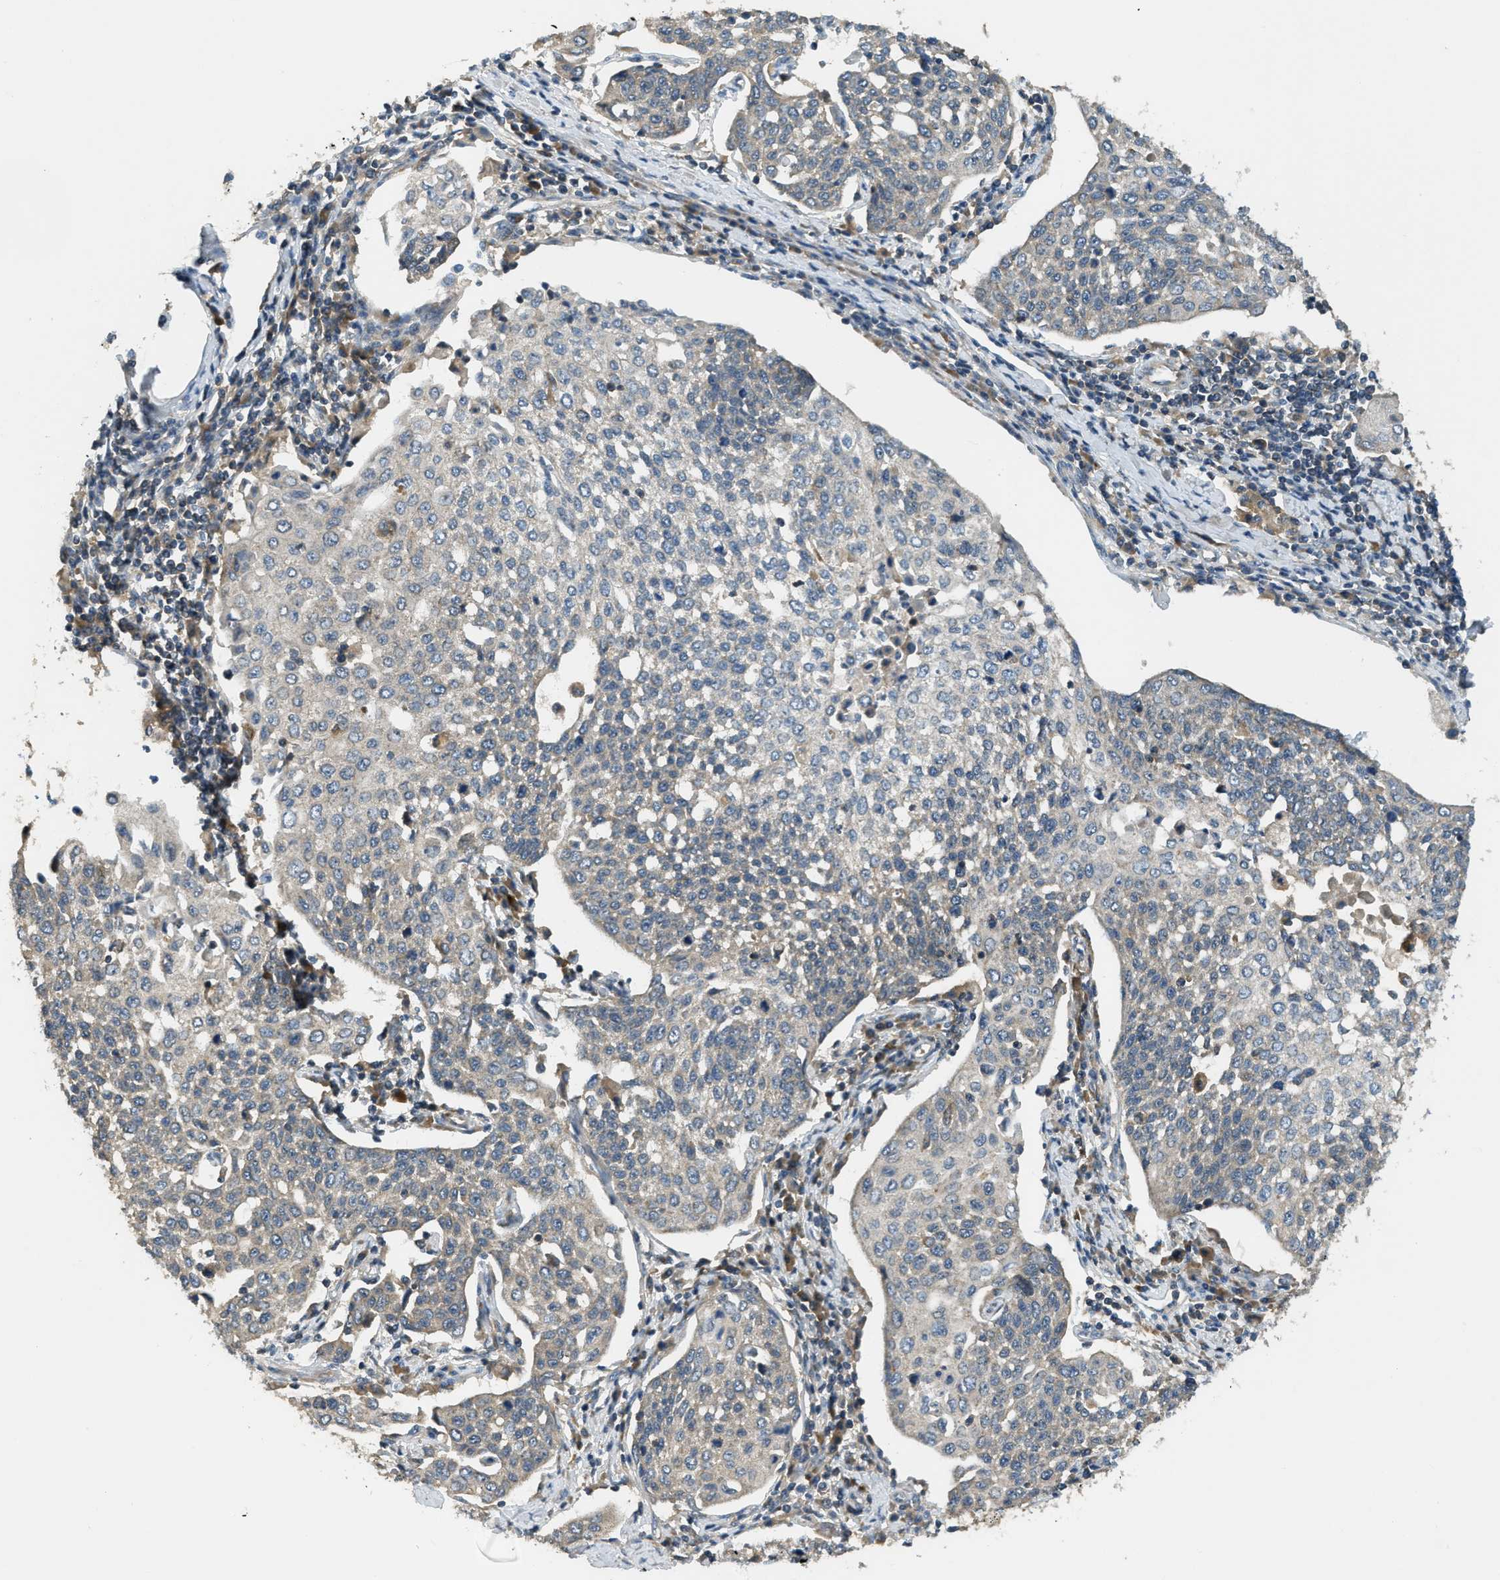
{"staining": {"intensity": "negative", "quantity": "none", "location": "none"}, "tissue": "cervical cancer", "cell_type": "Tumor cells", "image_type": "cancer", "snomed": [{"axis": "morphology", "description": "Squamous cell carcinoma, NOS"}, {"axis": "topography", "description": "Cervix"}], "caption": "Tumor cells show no significant staining in squamous cell carcinoma (cervical). (IHC, brightfield microscopy, high magnification).", "gene": "ZNF71", "patient": {"sex": "female", "age": 34}}